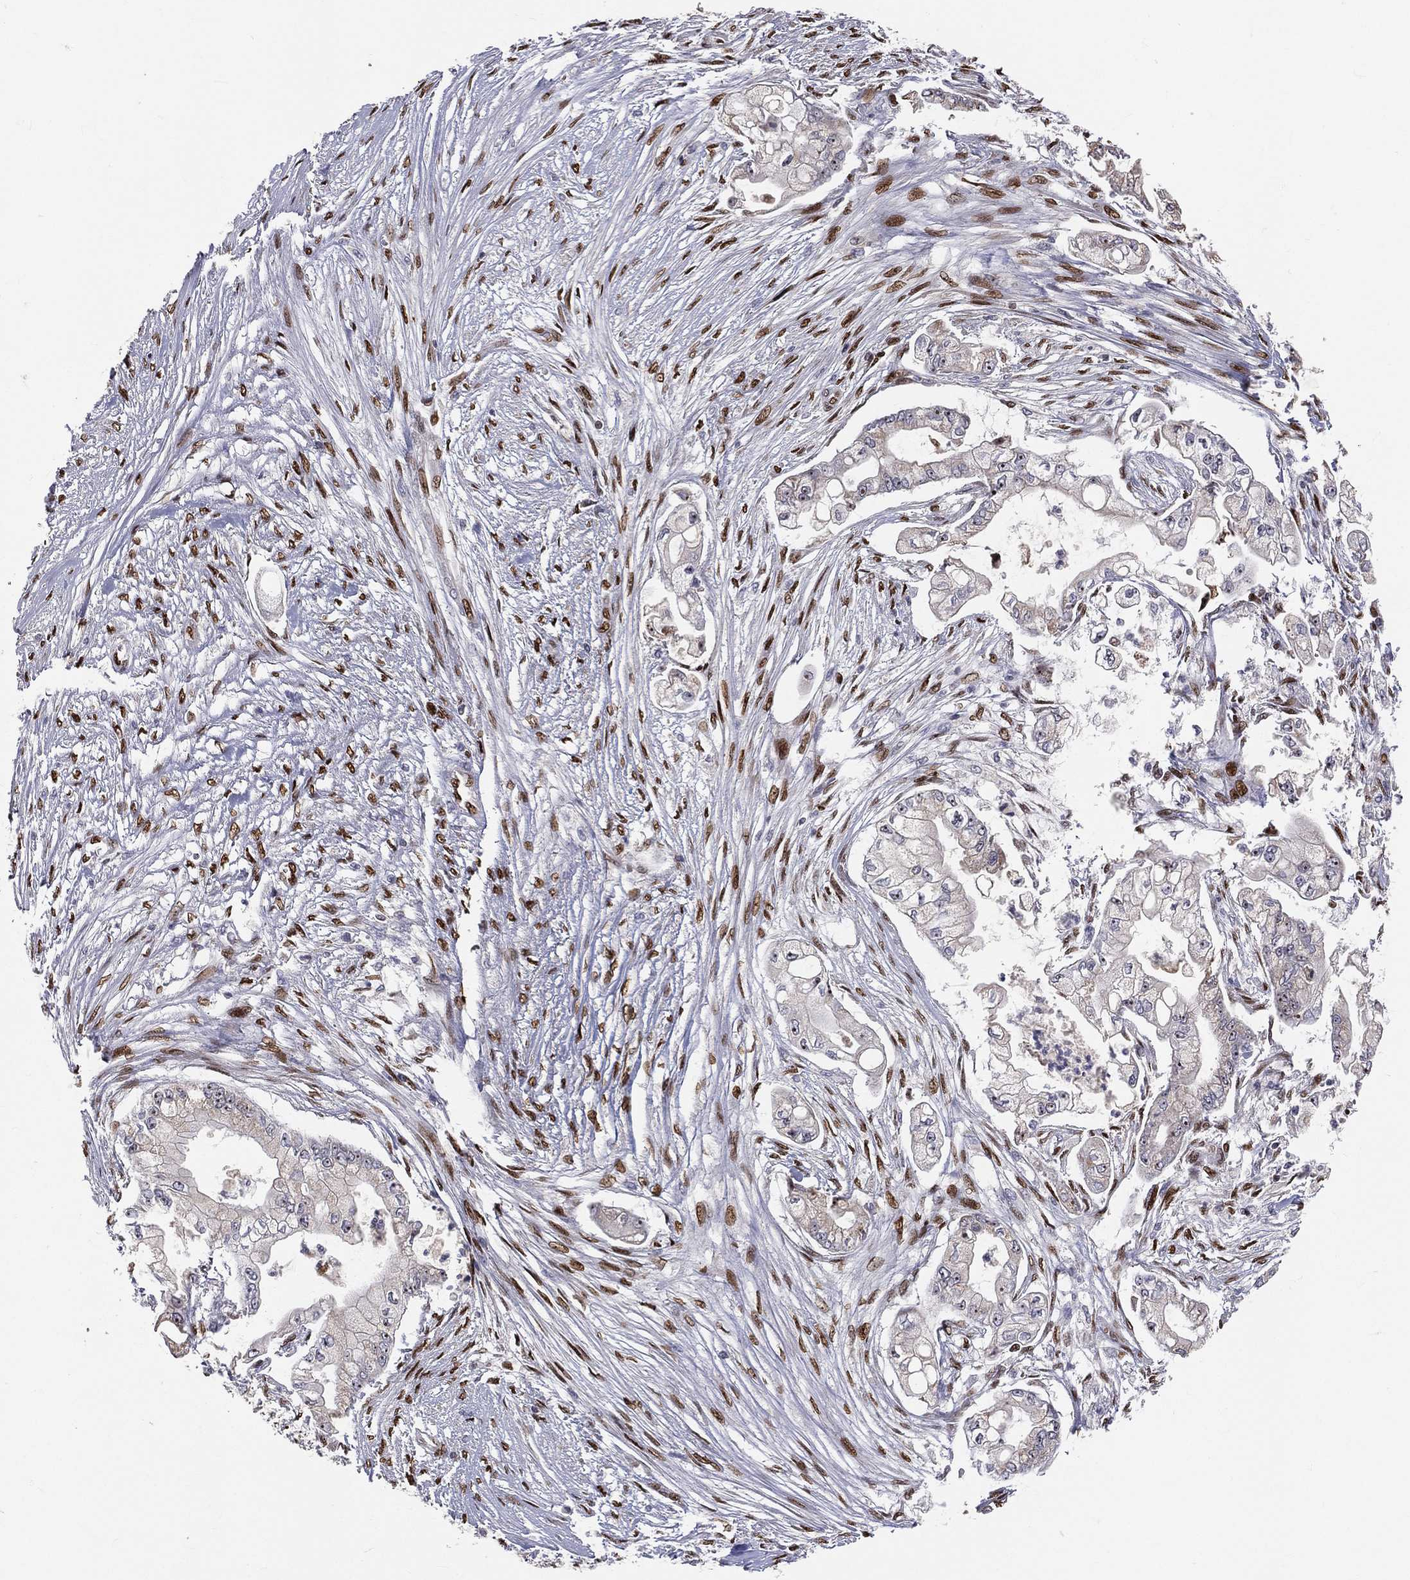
{"staining": {"intensity": "negative", "quantity": "none", "location": "none"}, "tissue": "pancreatic cancer", "cell_type": "Tumor cells", "image_type": "cancer", "snomed": [{"axis": "morphology", "description": "Adenocarcinoma, NOS"}, {"axis": "topography", "description": "Pancreas"}], "caption": "IHC photomicrograph of human pancreatic adenocarcinoma stained for a protein (brown), which displays no expression in tumor cells.", "gene": "ZEB1", "patient": {"sex": "female", "age": 69}}